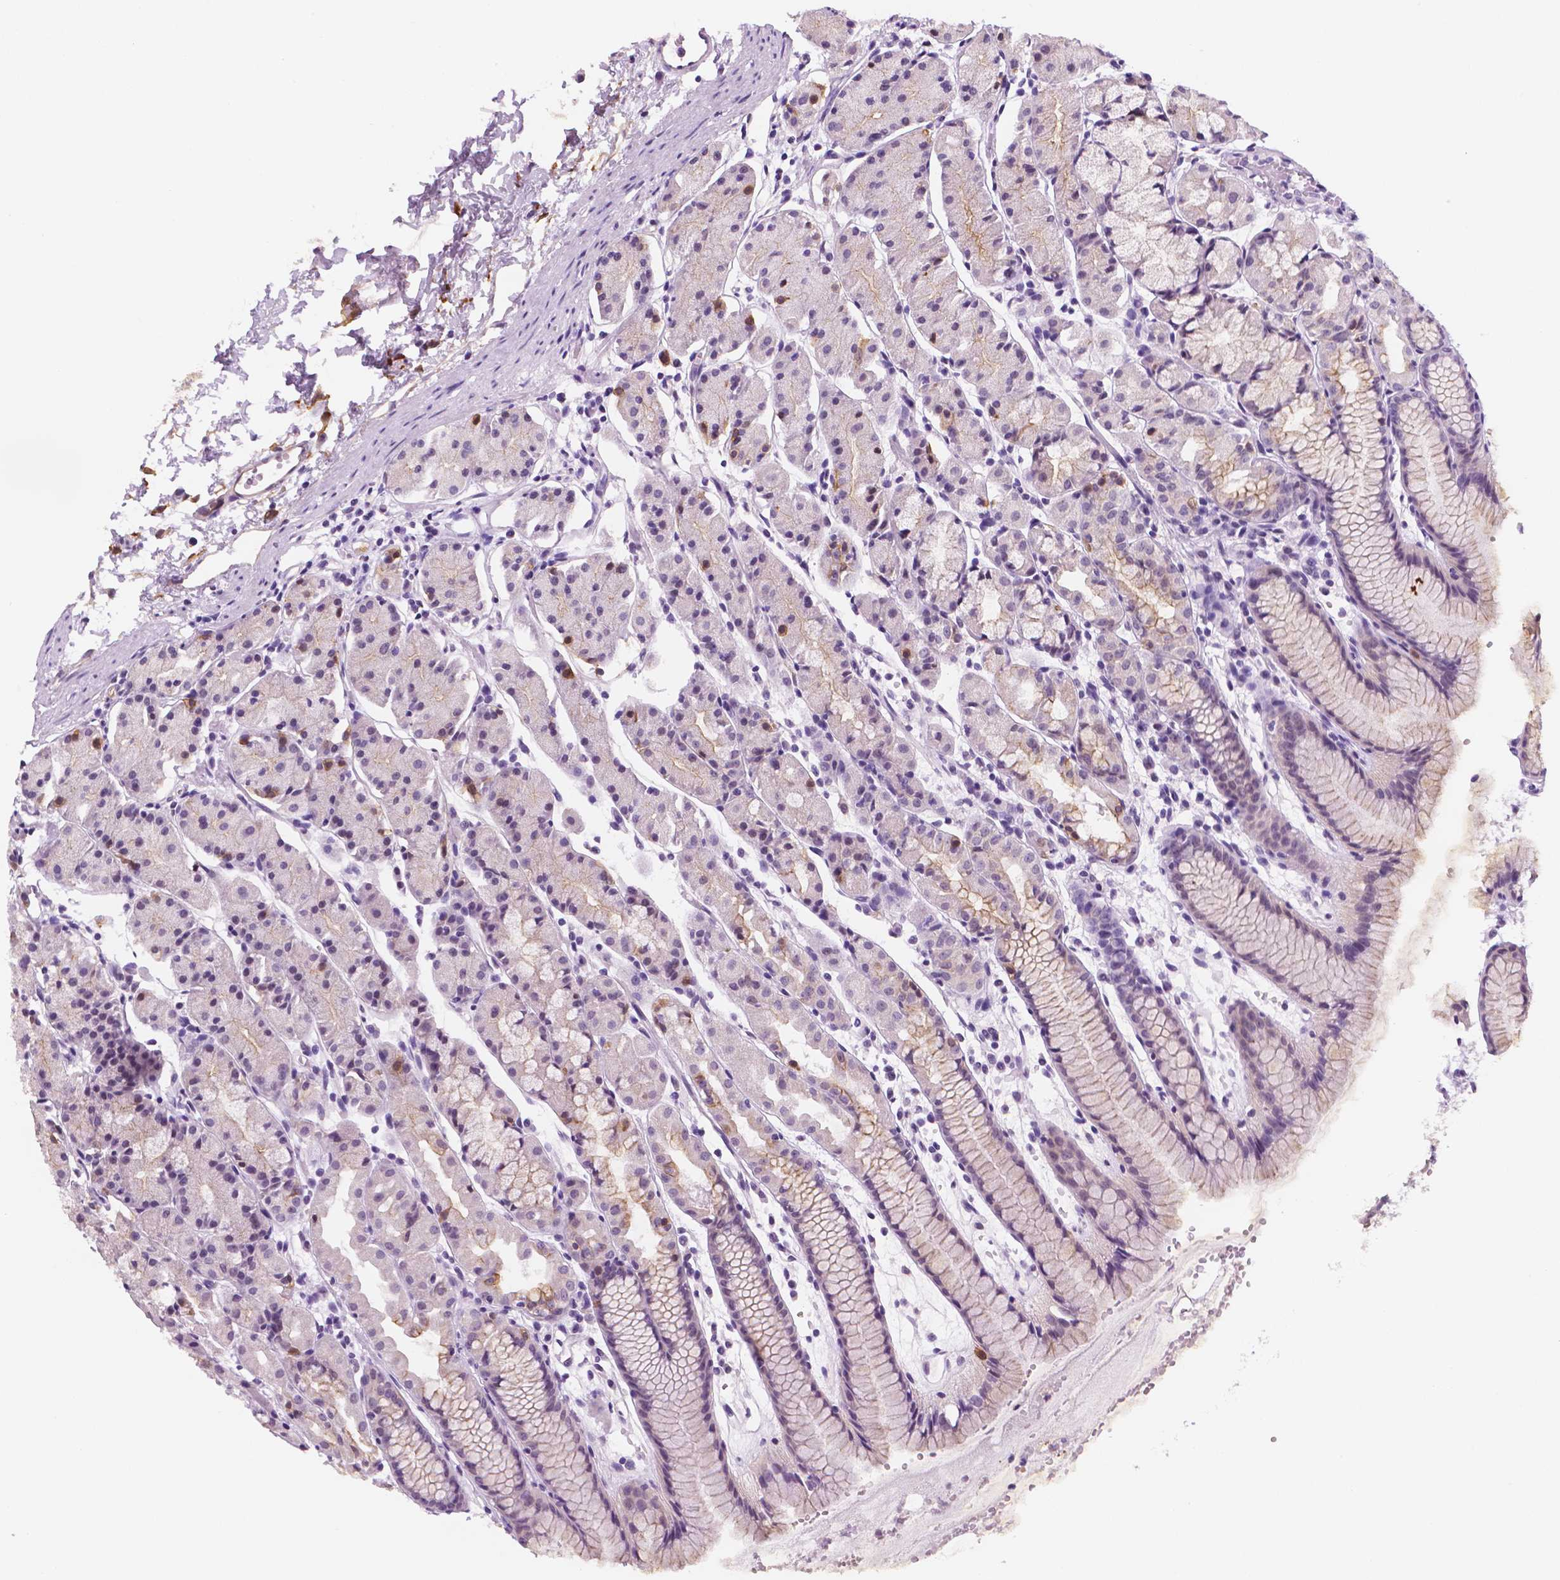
{"staining": {"intensity": "moderate", "quantity": "<25%", "location": "cytoplasmic/membranous"}, "tissue": "stomach", "cell_type": "Glandular cells", "image_type": "normal", "snomed": [{"axis": "morphology", "description": "Normal tissue, NOS"}, {"axis": "topography", "description": "Stomach, upper"}], "caption": "A low amount of moderate cytoplasmic/membranous expression is present in about <25% of glandular cells in unremarkable stomach.", "gene": "PPL", "patient": {"sex": "male", "age": 47}}